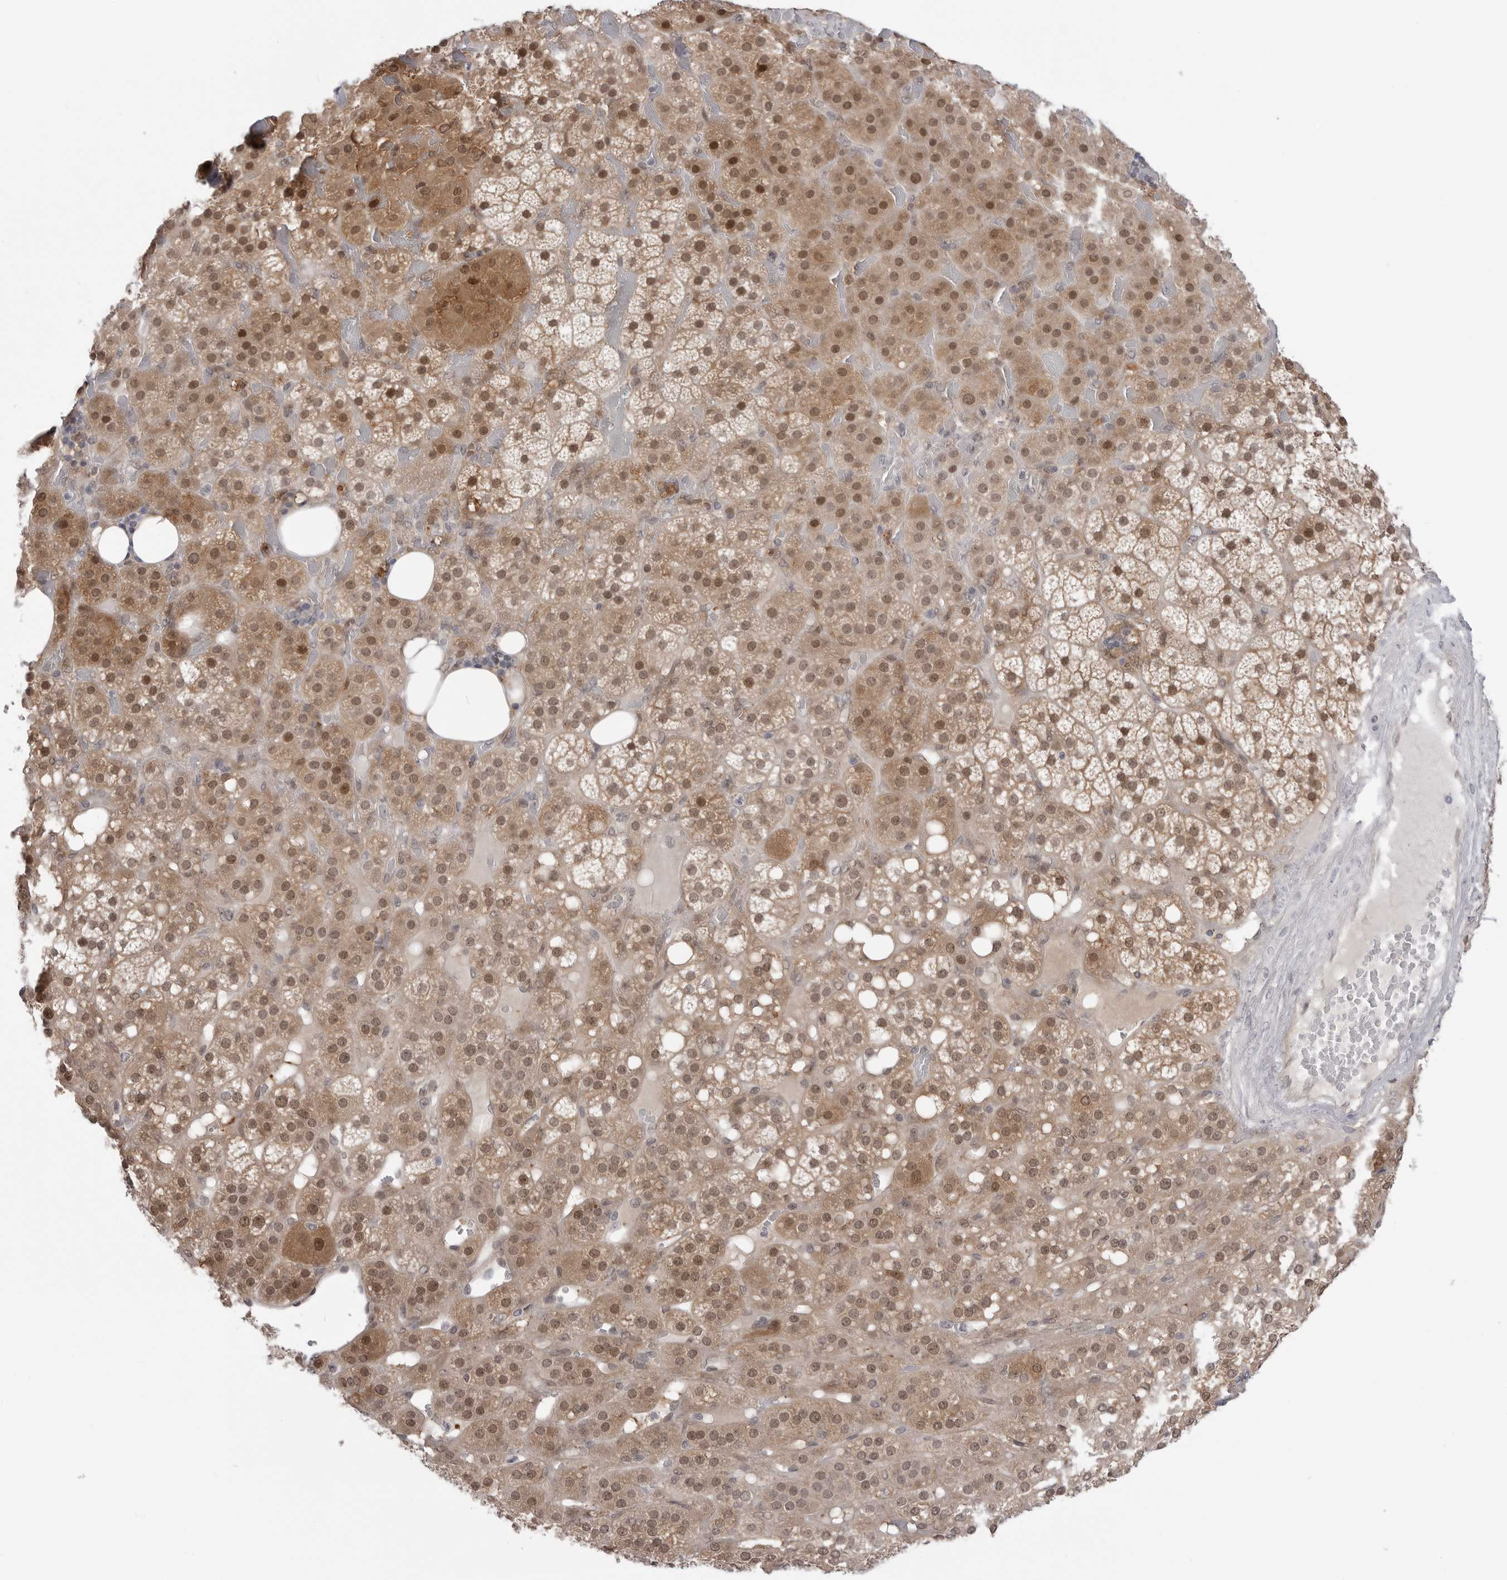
{"staining": {"intensity": "moderate", "quantity": ">75%", "location": "cytoplasmic/membranous,nuclear"}, "tissue": "adrenal gland", "cell_type": "Glandular cells", "image_type": "normal", "snomed": [{"axis": "morphology", "description": "Normal tissue, NOS"}, {"axis": "topography", "description": "Adrenal gland"}], "caption": "Immunohistochemistry (IHC) of normal human adrenal gland displays medium levels of moderate cytoplasmic/membranous,nuclear staining in approximately >75% of glandular cells. The staining was performed using DAB (3,3'-diaminobenzidine), with brown indicating positive protein expression. Nuclei are stained blue with hematoxylin.", "gene": "PNPO", "patient": {"sex": "female", "age": 59}}